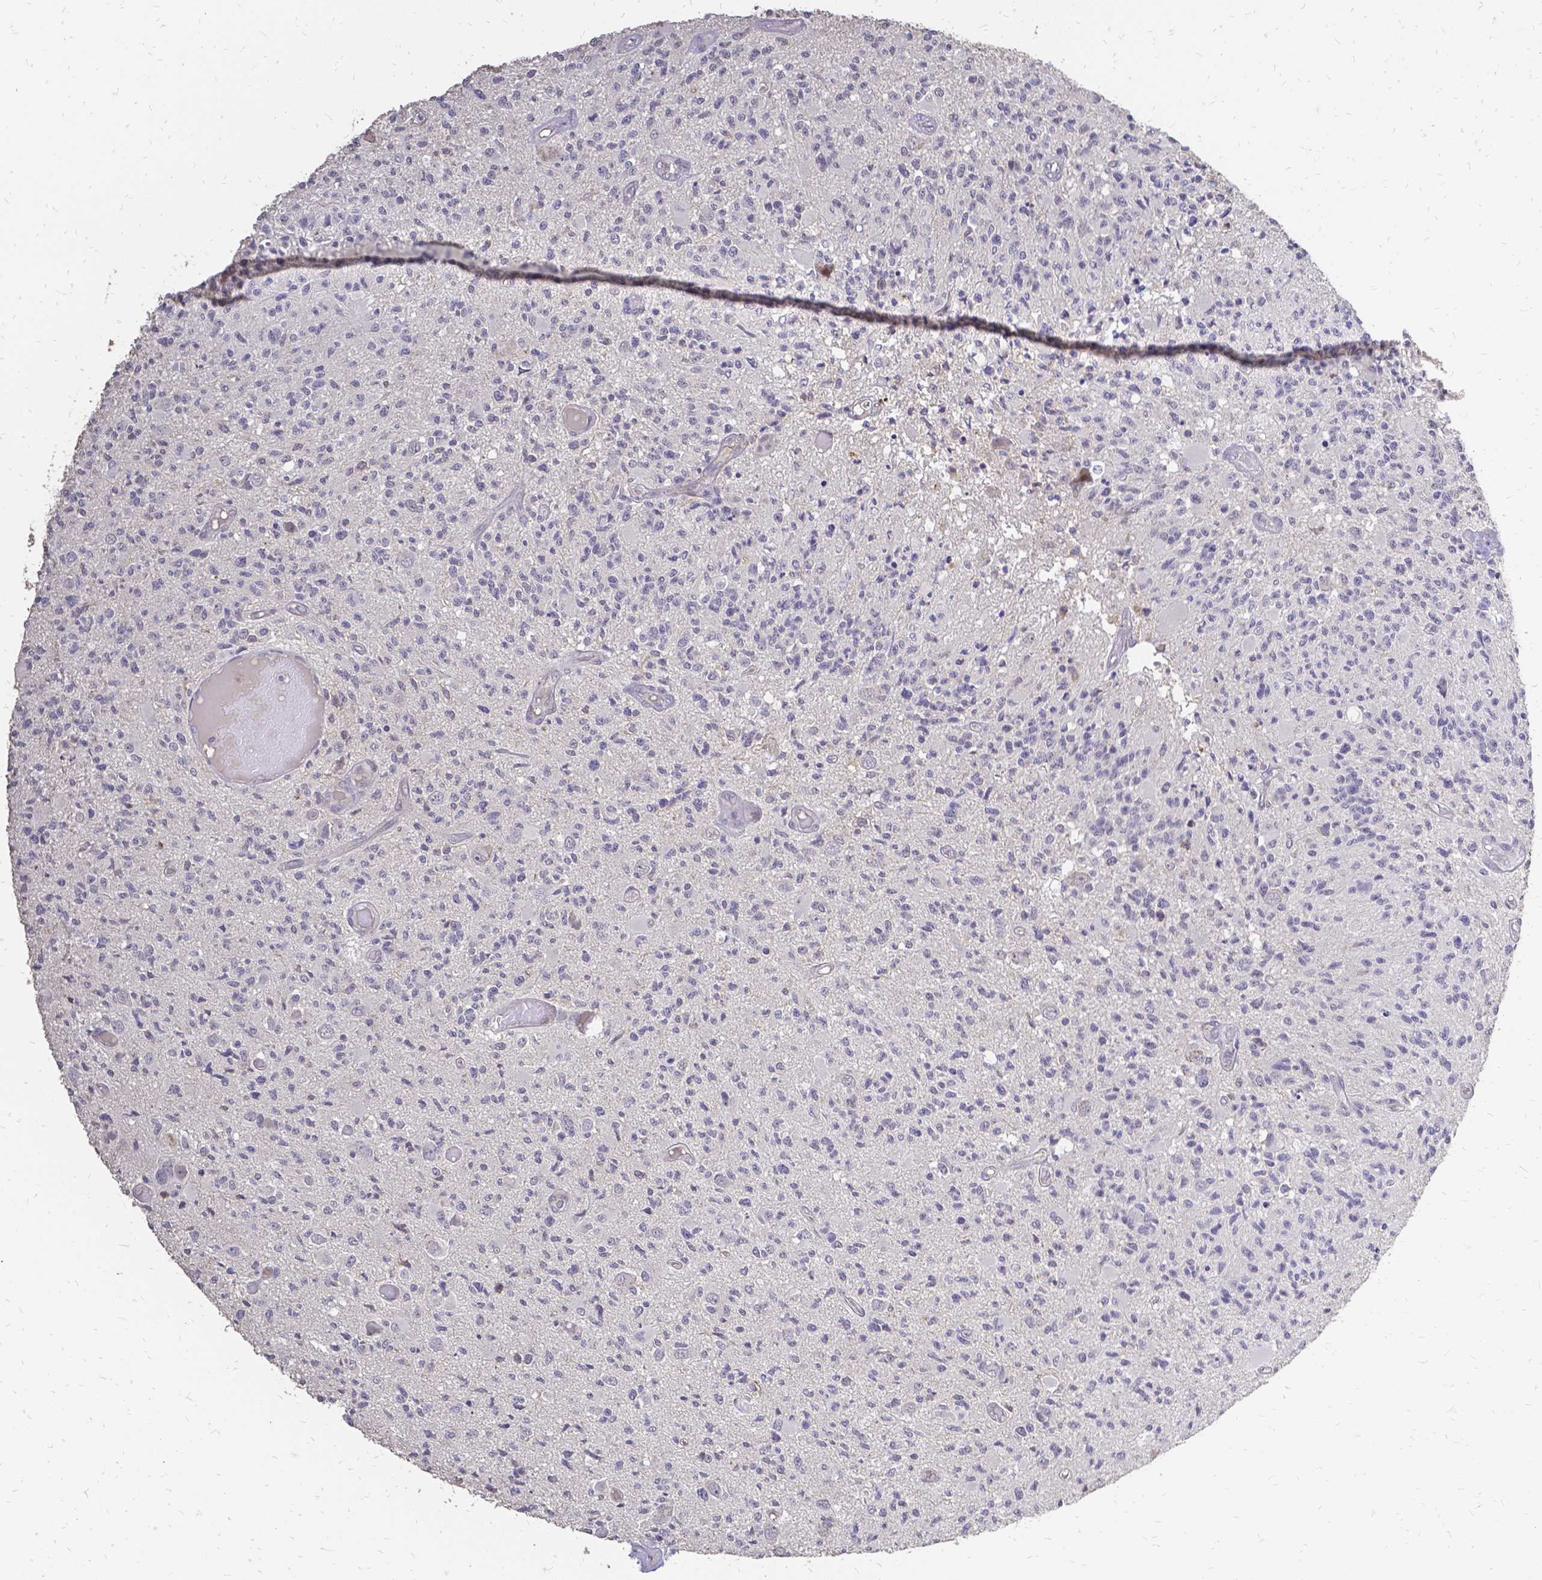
{"staining": {"intensity": "negative", "quantity": "none", "location": "none"}, "tissue": "glioma", "cell_type": "Tumor cells", "image_type": "cancer", "snomed": [{"axis": "morphology", "description": "Glioma, malignant, High grade"}, {"axis": "topography", "description": "Brain"}], "caption": "Tumor cells show no significant positivity in glioma. Nuclei are stained in blue.", "gene": "CIB1", "patient": {"sex": "female", "age": 63}}